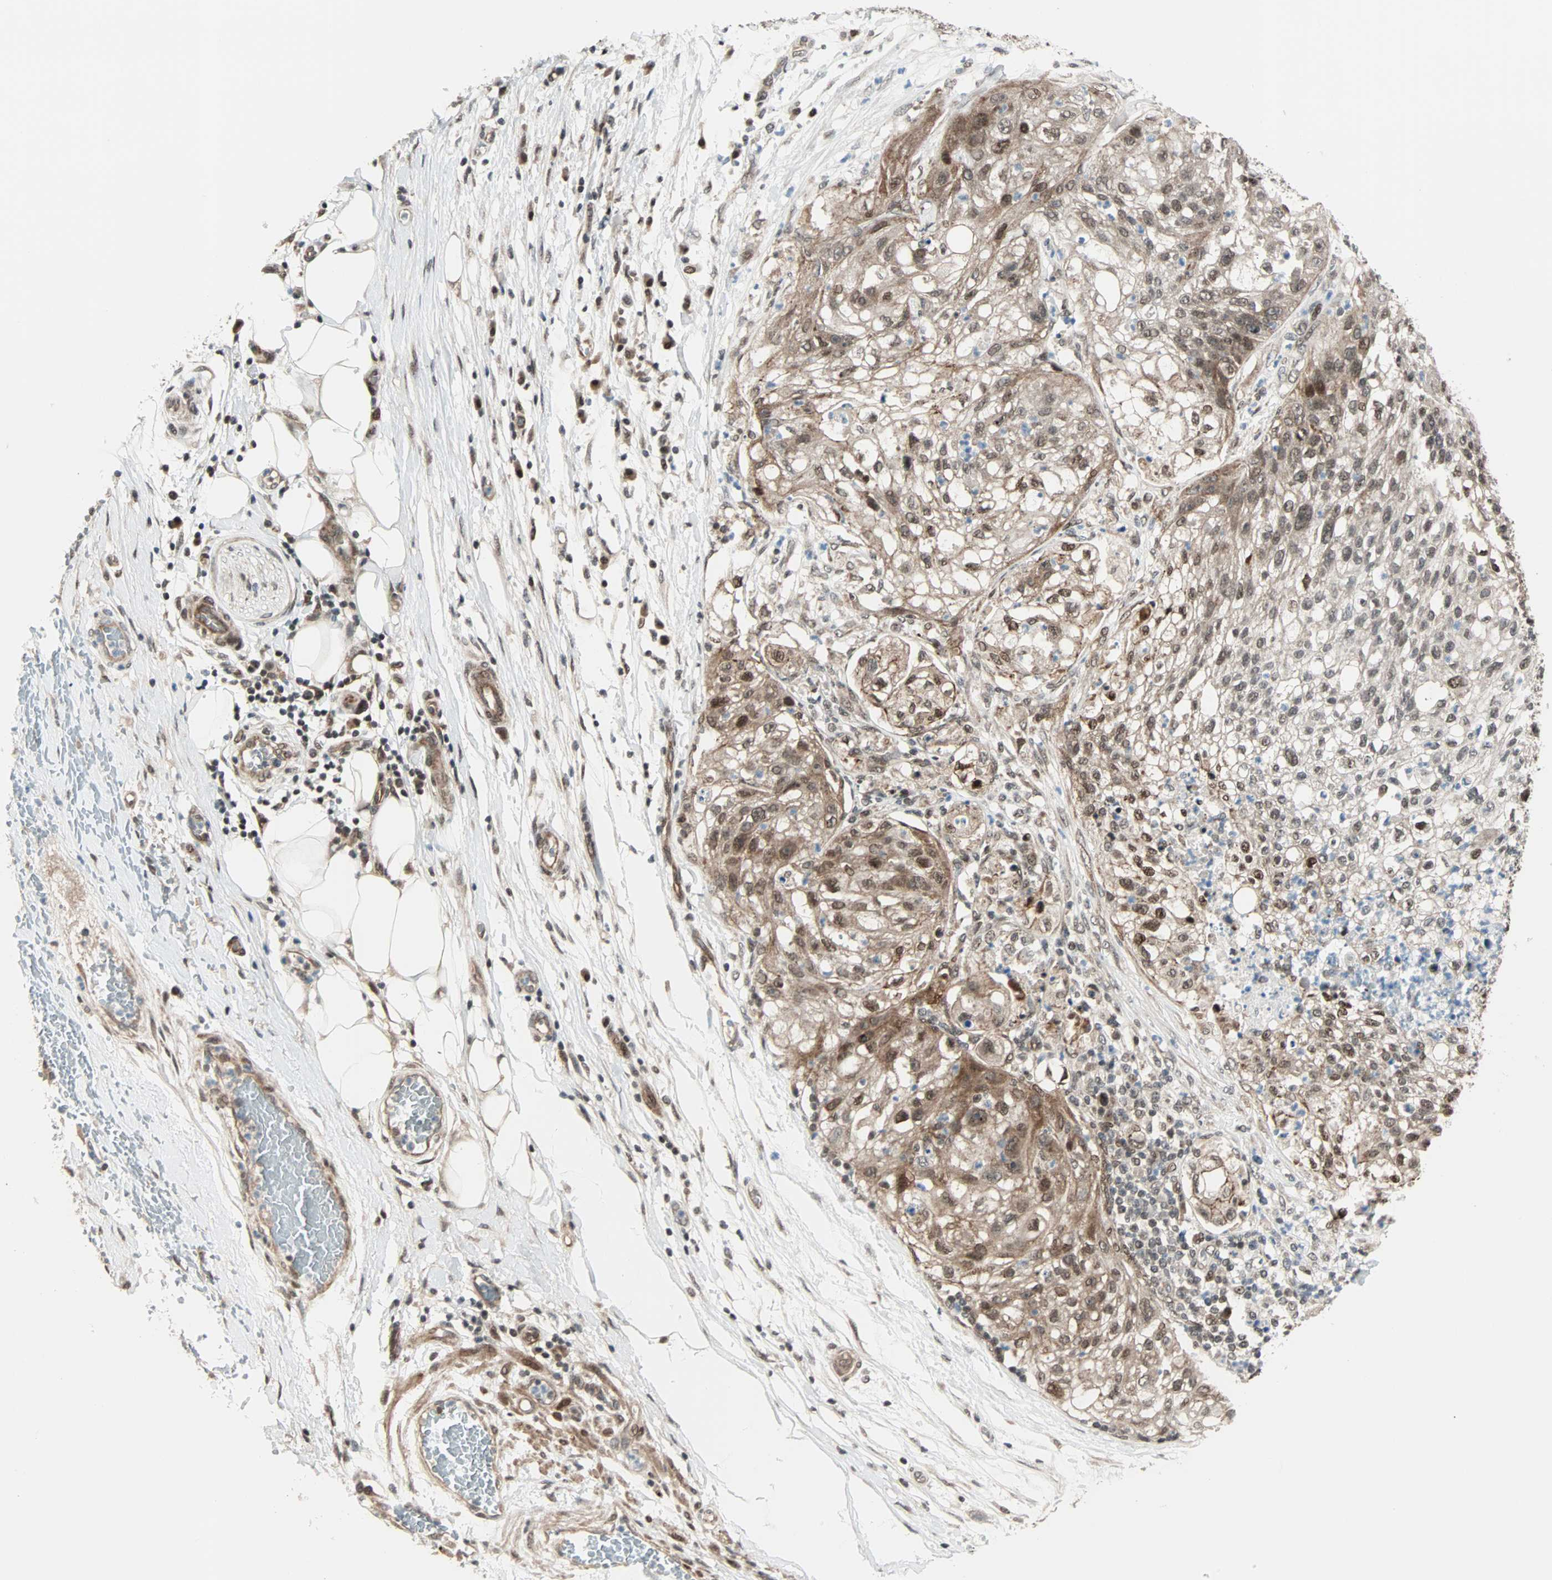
{"staining": {"intensity": "moderate", "quantity": "25%-75%", "location": "cytoplasmic/membranous,nuclear"}, "tissue": "lung cancer", "cell_type": "Tumor cells", "image_type": "cancer", "snomed": [{"axis": "morphology", "description": "Inflammation, NOS"}, {"axis": "morphology", "description": "Squamous cell carcinoma, NOS"}, {"axis": "topography", "description": "Lymph node"}, {"axis": "topography", "description": "Soft tissue"}, {"axis": "topography", "description": "Lung"}], "caption": "Moderate cytoplasmic/membranous and nuclear protein positivity is identified in about 25%-75% of tumor cells in lung squamous cell carcinoma.", "gene": "CBX4", "patient": {"sex": "male", "age": 66}}